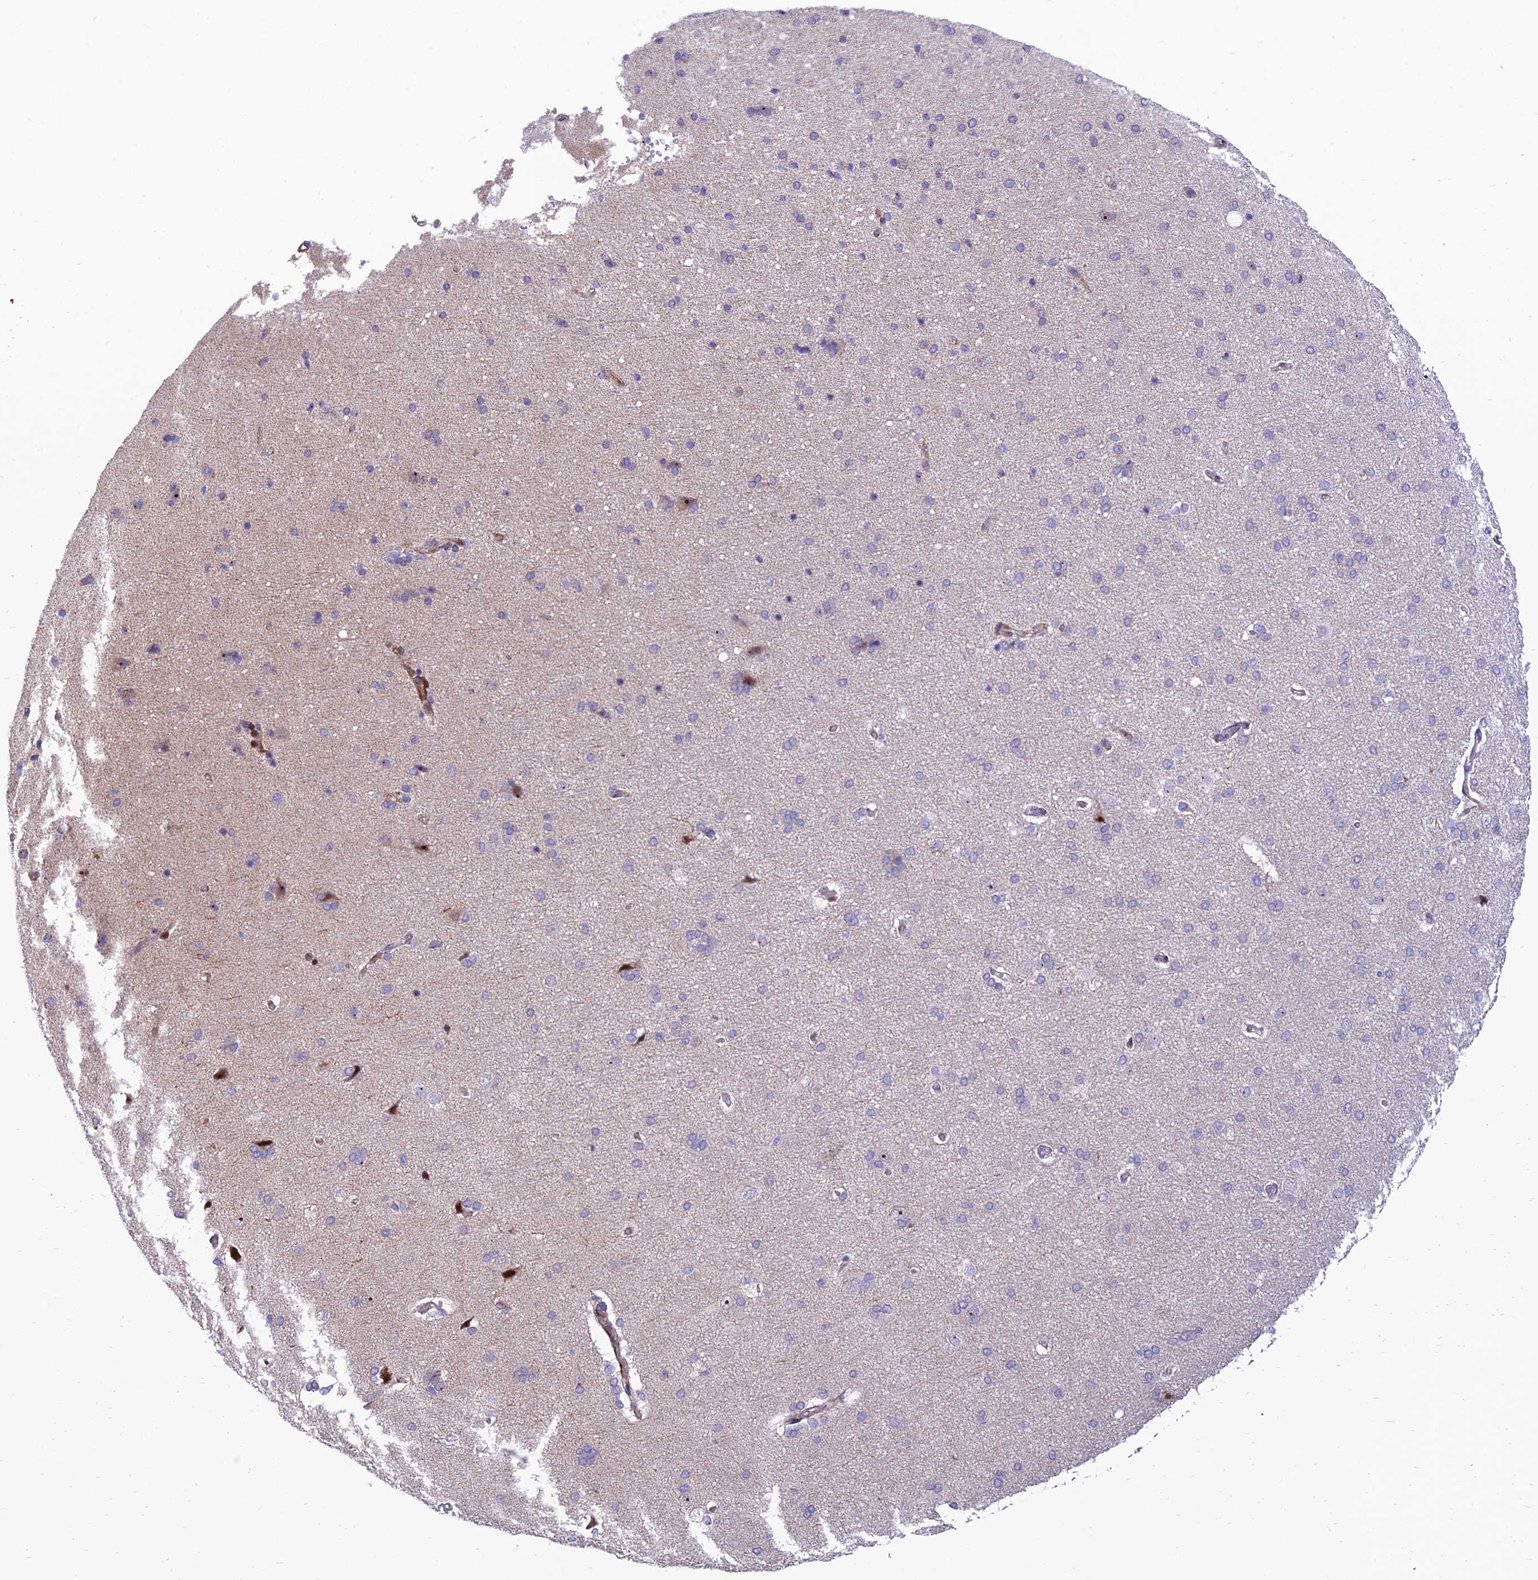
{"staining": {"intensity": "weak", "quantity": ">75%", "location": "cytoplasmic/membranous"}, "tissue": "cerebral cortex", "cell_type": "Endothelial cells", "image_type": "normal", "snomed": [{"axis": "morphology", "description": "Normal tissue, NOS"}, {"axis": "topography", "description": "Cerebral cortex"}], "caption": "An image showing weak cytoplasmic/membranous positivity in about >75% of endothelial cells in normal cerebral cortex, as visualized by brown immunohistochemical staining.", "gene": "KBTBD7", "patient": {"sex": "male", "age": 62}}